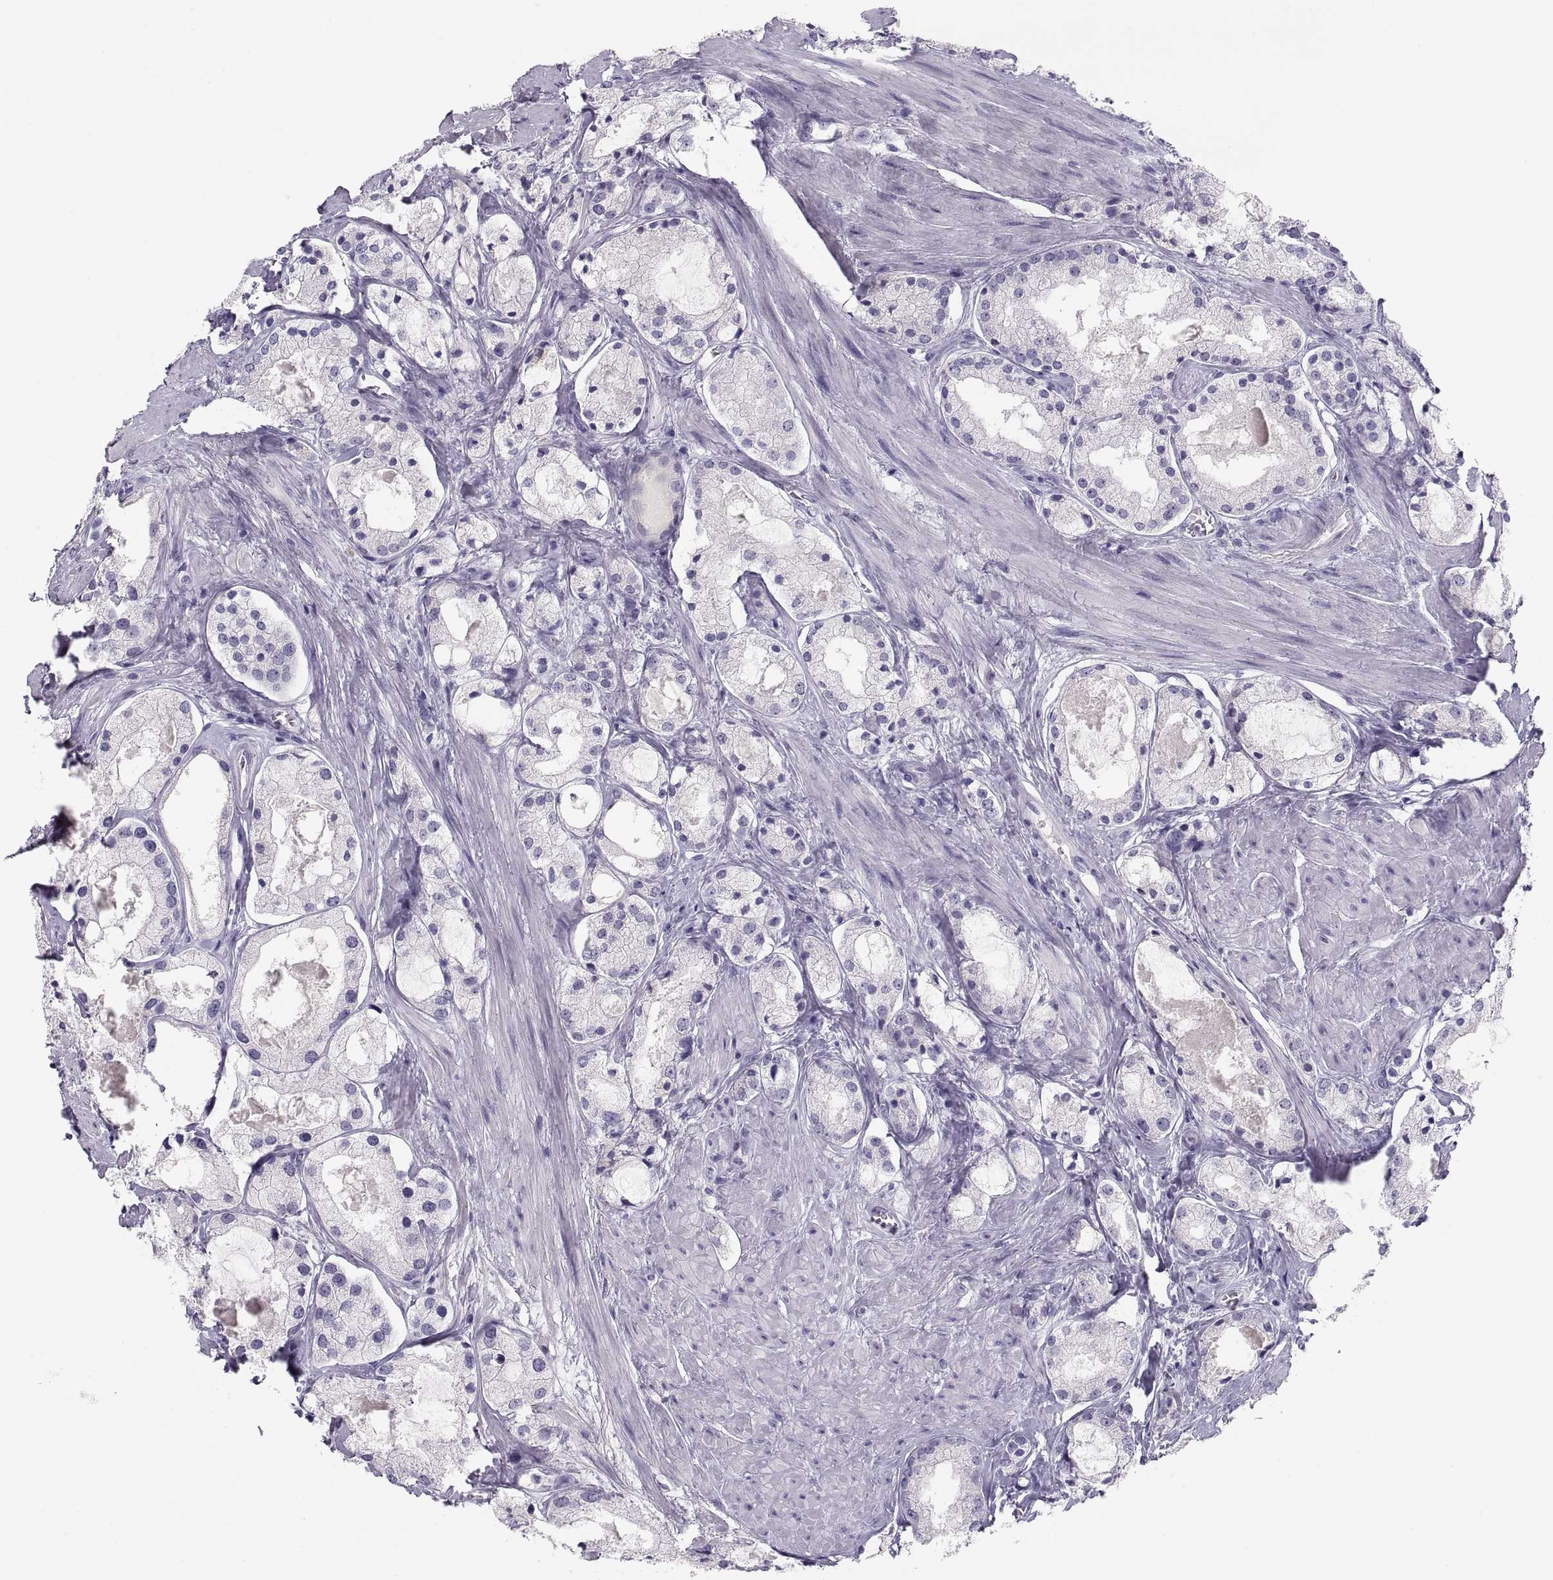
{"staining": {"intensity": "negative", "quantity": "none", "location": "none"}, "tissue": "prostate cancer", "cell_type": "Tumor cells", "image_type": "cancer", "snomed": [{"axis": "morphology", "description": "Adenocarcinoma, NOS"}, {"axis": "morphology", "description": "Adenocarcinoma, High grade"}, {"axis": "topography", "description": "Prostate"}], "caption": "Protein analysis of prostate adenocarcinoma reveals no significant positivity in tumor cells.", "gene": "MAGEB2", "patient": {"sex": "male", "age": 64}}